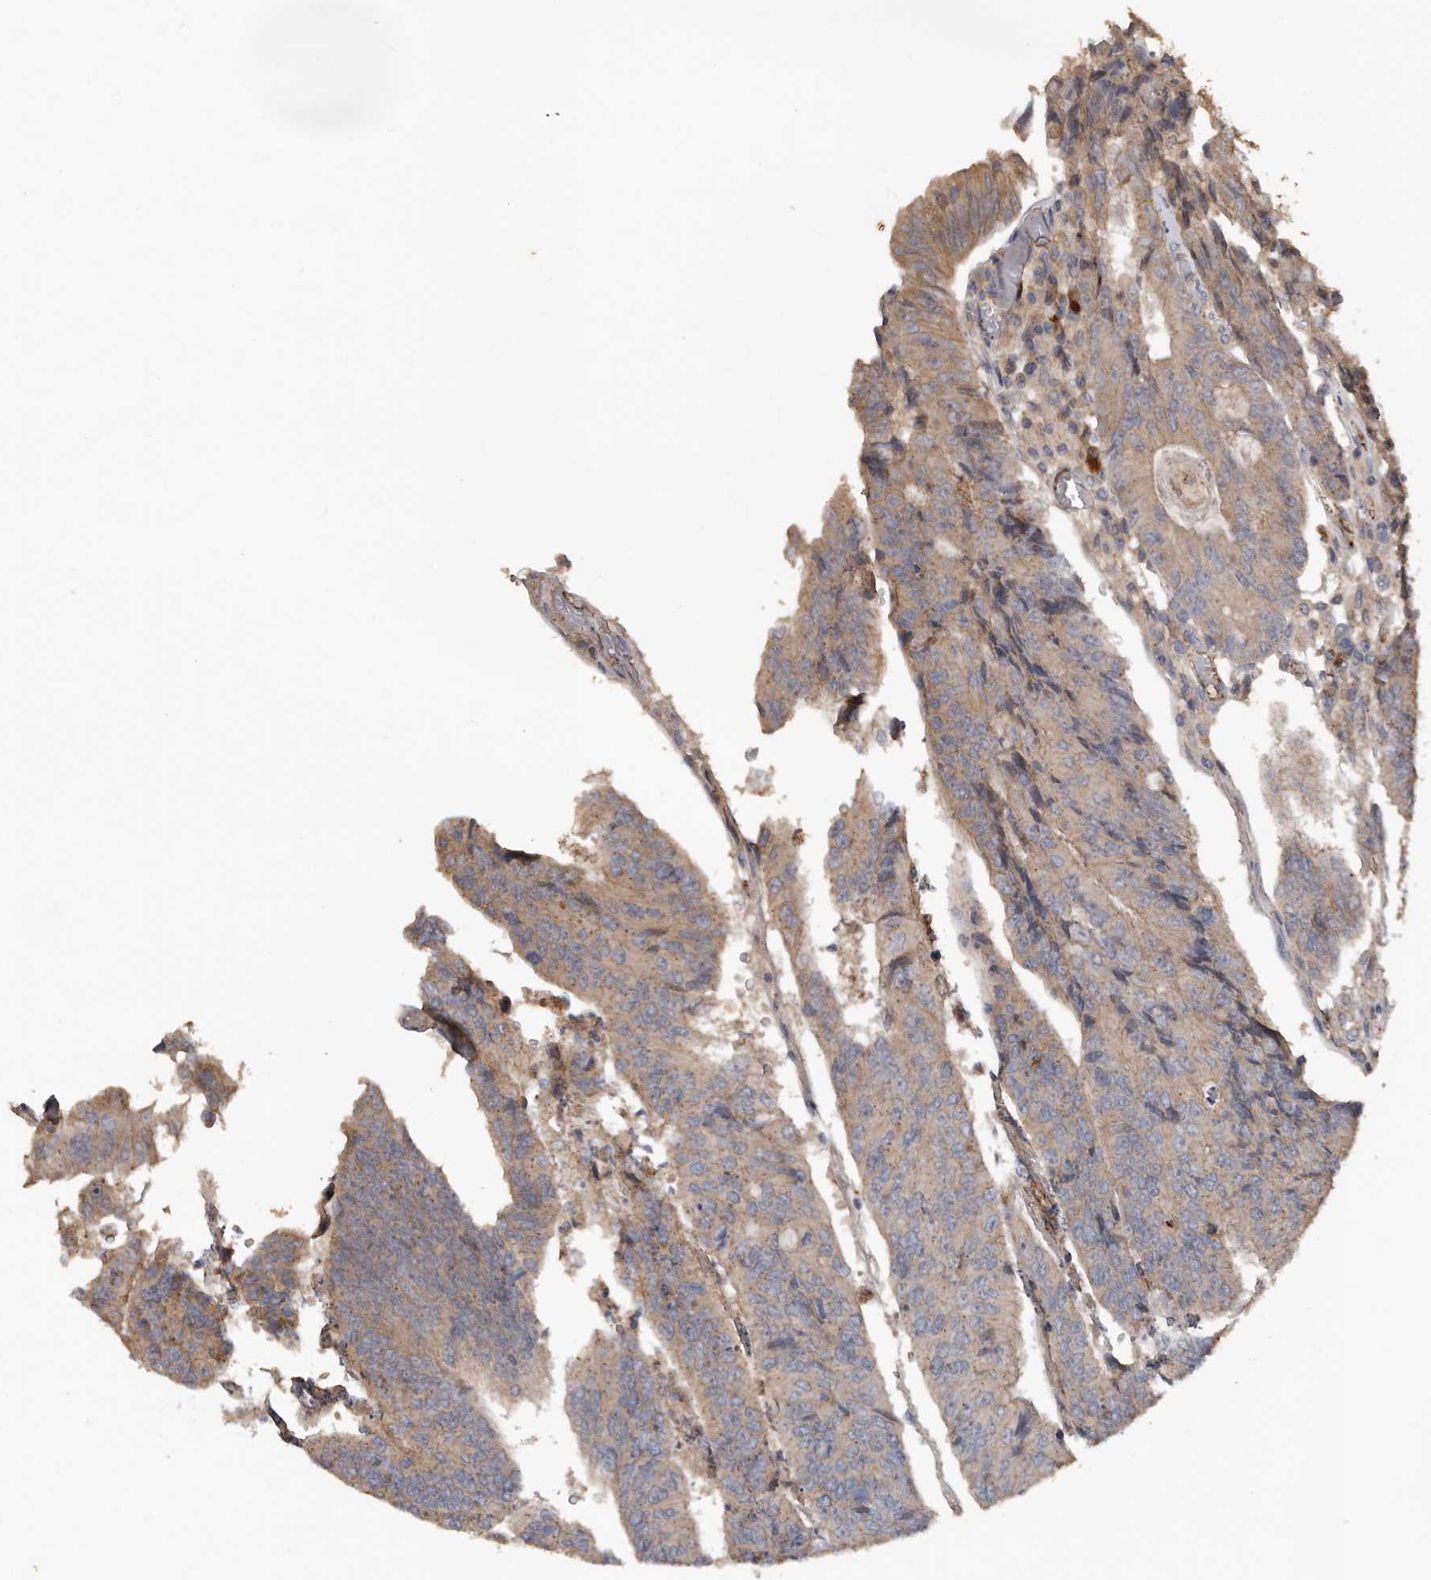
{"staining": {"intensity": "weak", "quantity": "25%-75%", "location": "cytoplasmic/membranous"}, "tissue": "colorectal cancer", "cell_type": "Tumor cells", "image_type": "cancer", "snomed": [{"axis": "morphology", "description": "Adenocarcinoma, NOS"}, {"axis": "topography", "description": "Colon"}], "caption": "Tumor cells demonstrate low levels of weak cytoplasmic/membranous staining in about 25%-75% of cells in colorectal cancer. Nuclei are stained in blue.", "gene": "HYAL4", "patient": {"sex": "female", "age": 67}}